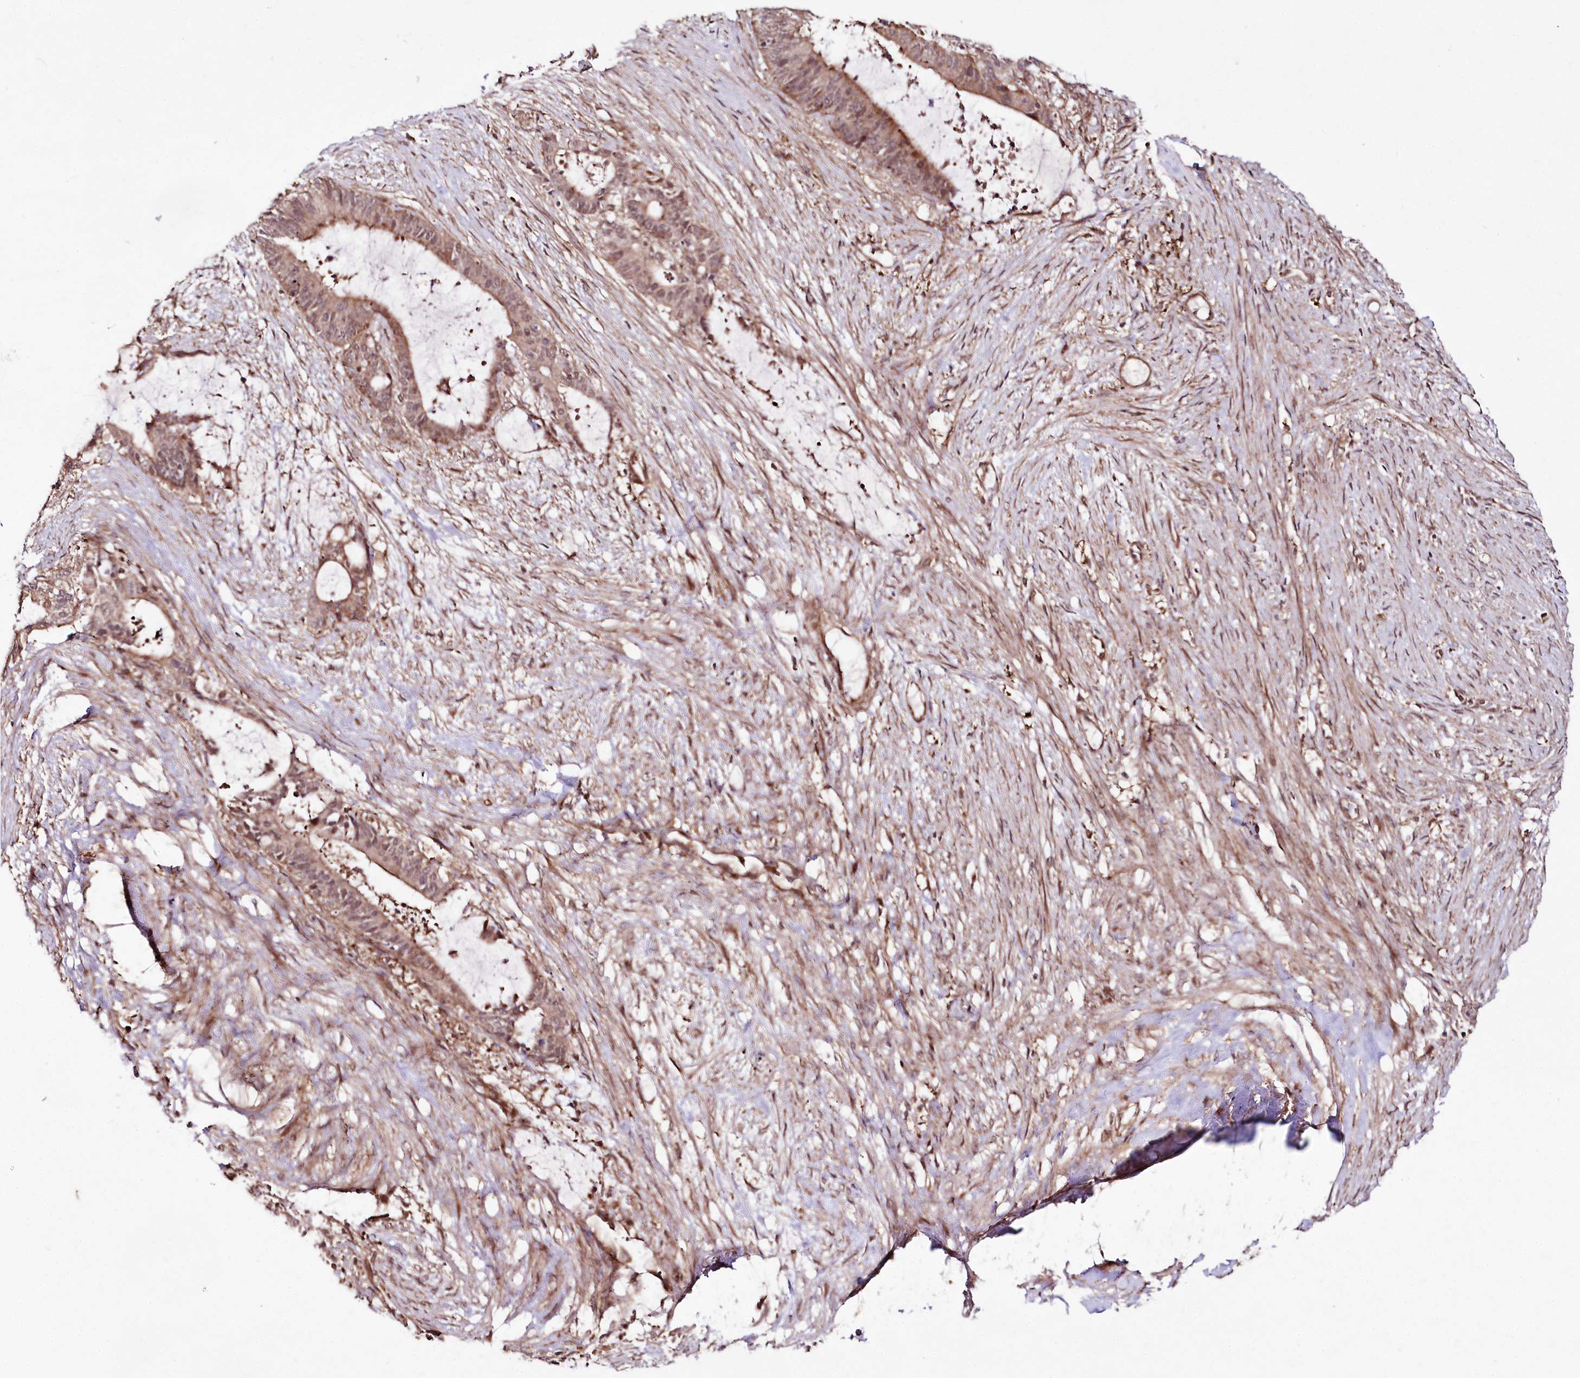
{"staining": {"intensity": "moderate", "quantity": ">75%", "location": "cytoplasmic/membranous"}, "tissue": "liver cancer", "cell_type": "Tumor cells", "image_type": "cancer", "snomed": [{"axis": "morphology", "description": "Normal tissue, NOS"}, {"axis": "morphology", "description": "Cholangiocarcinoma"}, {"axis": "topography", "description": "Liver"}, {"axis": "topography", "description": "Peripheral nerve tissue"}], "caption": "Tumor cells display medium levels of moderate cytoplasmic/membranous staining in about >75% of cells in cholangiocarcinoma (liver). (brown staining indicates protein expression, while blue staining denotes nuclei).", "gene": "PHLDB1", "patient": {"sex": "female", "age": 73}}